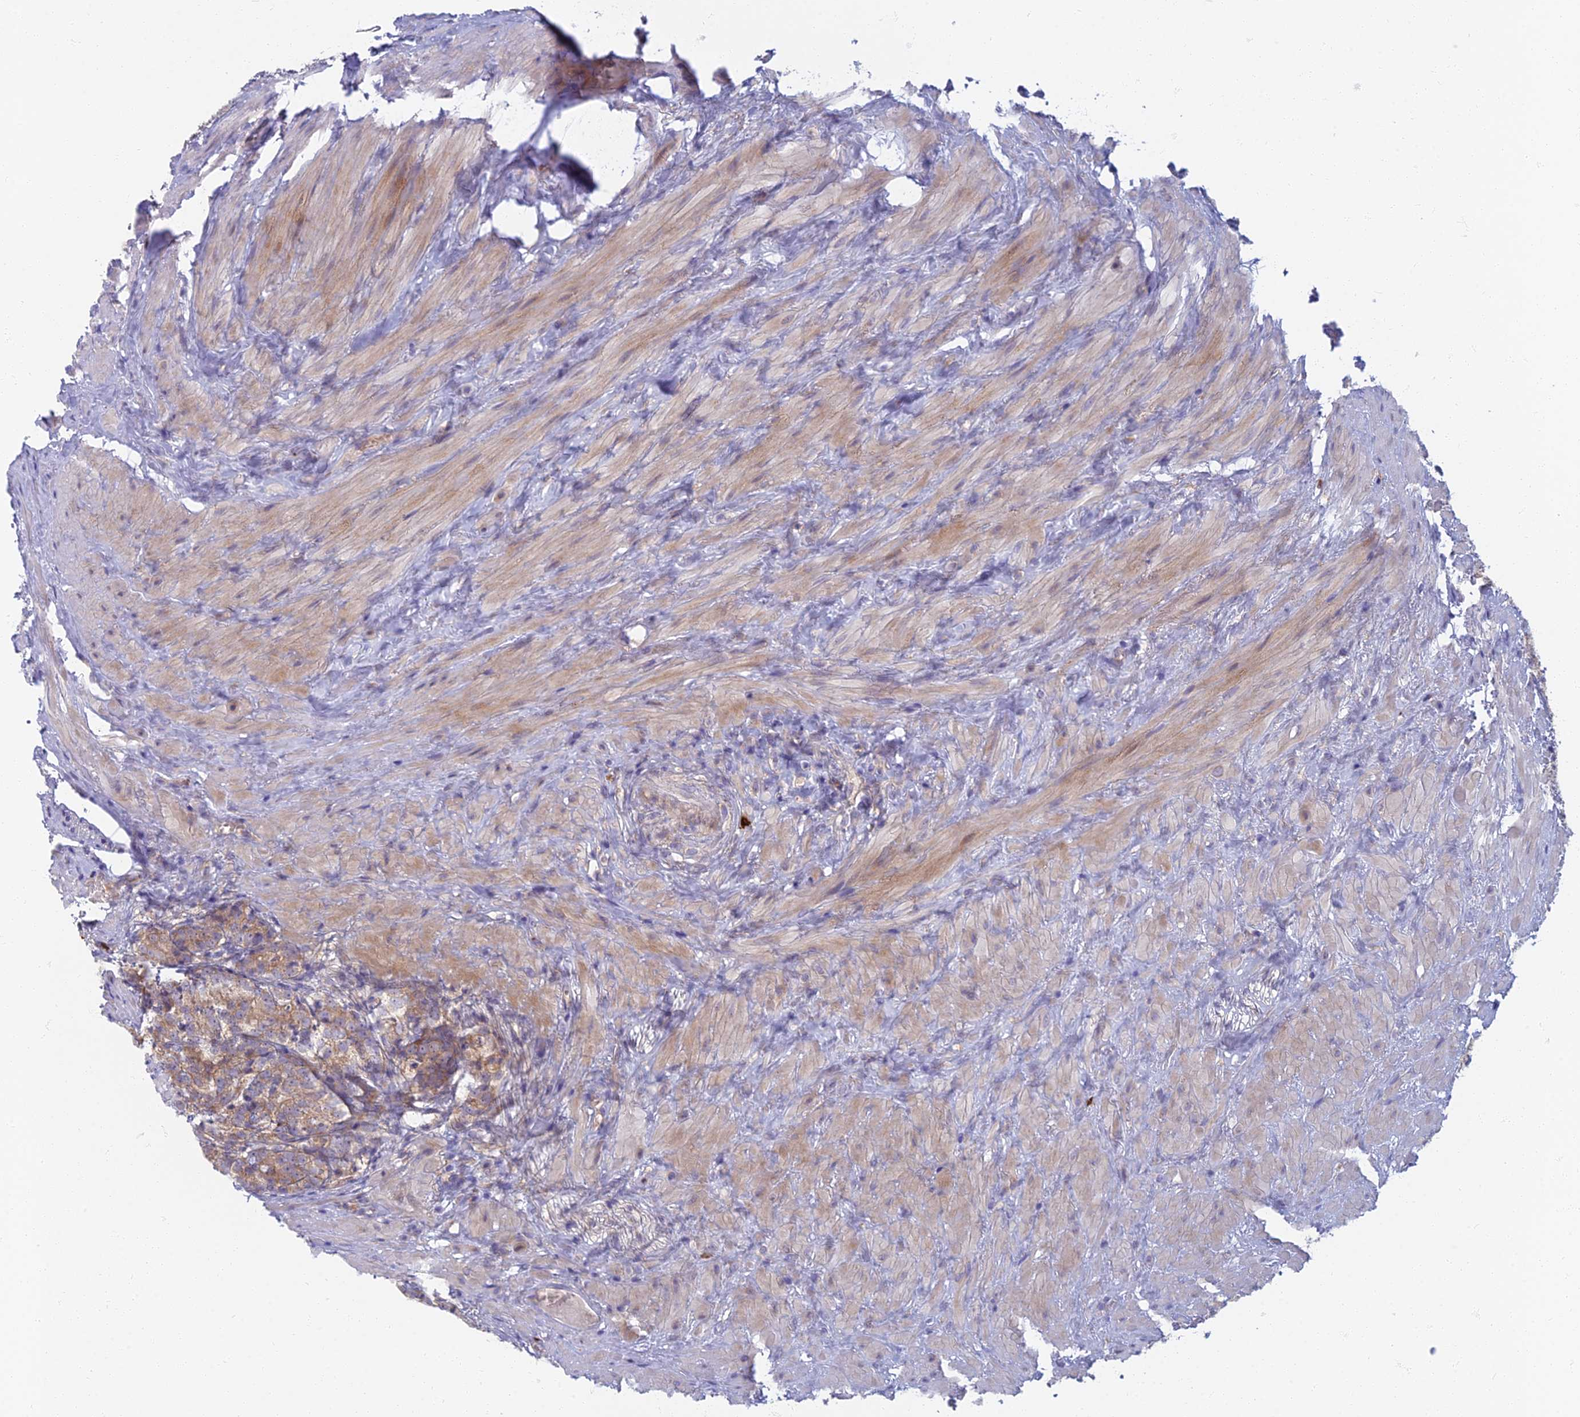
{"staining": {"intensity": "moderate", "quantity": ">75%", "location": "cytoplasmic/membranous"}, "tissue": "prostate cancer", "cell_type": "Tumor cells", "image_type": "cancer", "snomed": [{"axis": "morphology", "description": "Adenocarcinoma, High grade"}, {"axis": "topography", "description": "Prostate"}], "caption": "Immunohistochemistry photomicrograph of prostate cancer (high-grade adenocarcinoma) stained for a protein (brown), which exhibits medium levels of moderate cytoplasmic/membranous staining in approximately >75% of tumor cells.", "gene": "PROX2", "patient": {"sex": "male", "age": 69}}